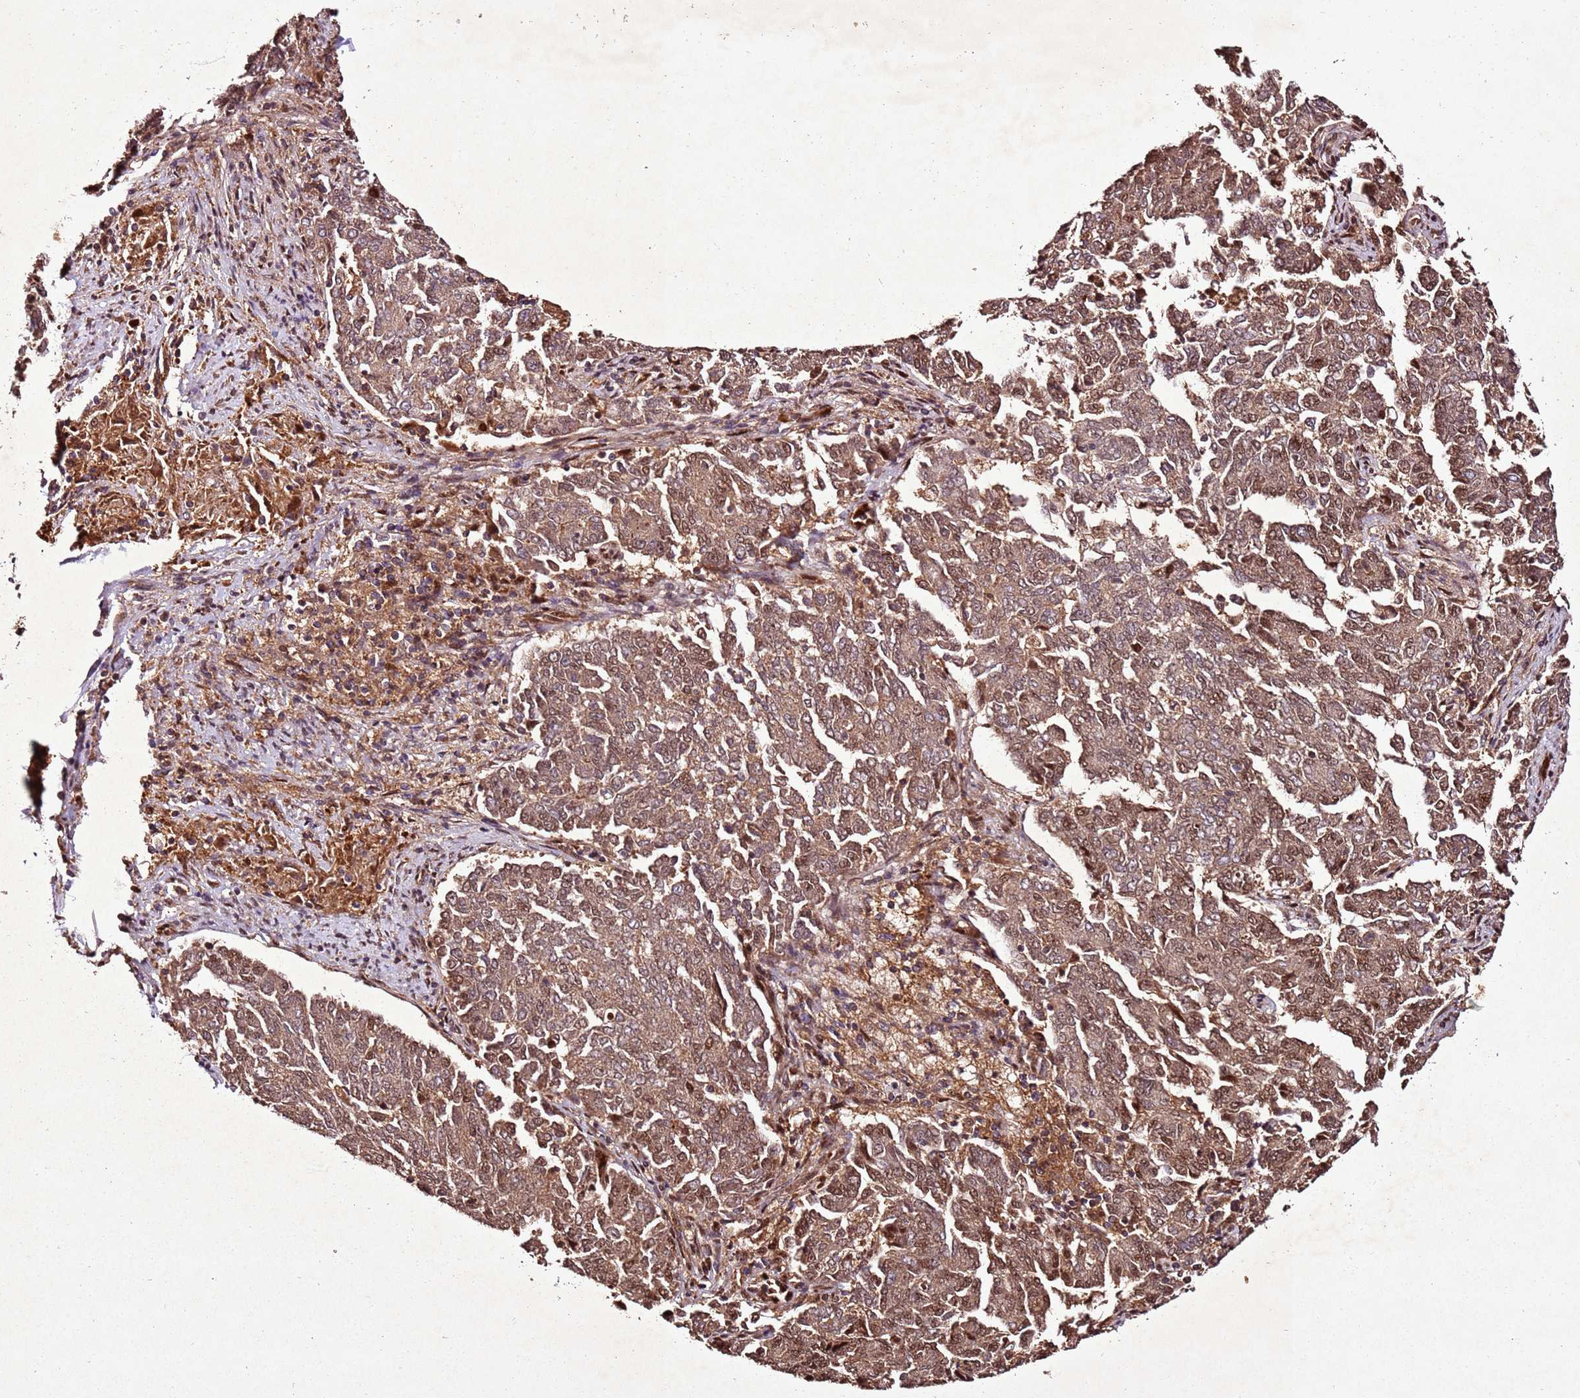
{"staining": {"intensity": "moderate", "quantity": ">75%", "location": "cytoplasmic/membranous,nuclear"}, "tissue": "endometrial cancer", "cell_type": "Tumor cells", "image_type": "cancer", "snomed": [{"axis": "morphology", "description": "Adenocarcinoma, NOS"}, {"axis": "topography", "description": "Endometrium"}], "caption": "IHC (DAB) staining of human adenocarcinoma (endometrial) displays moderate cytoplasmic/membranous and nuclear protein staining in approximately >75% of tumor cells.", "gene": "PTMA", "patient": {"sex": "female", "age": 80}}